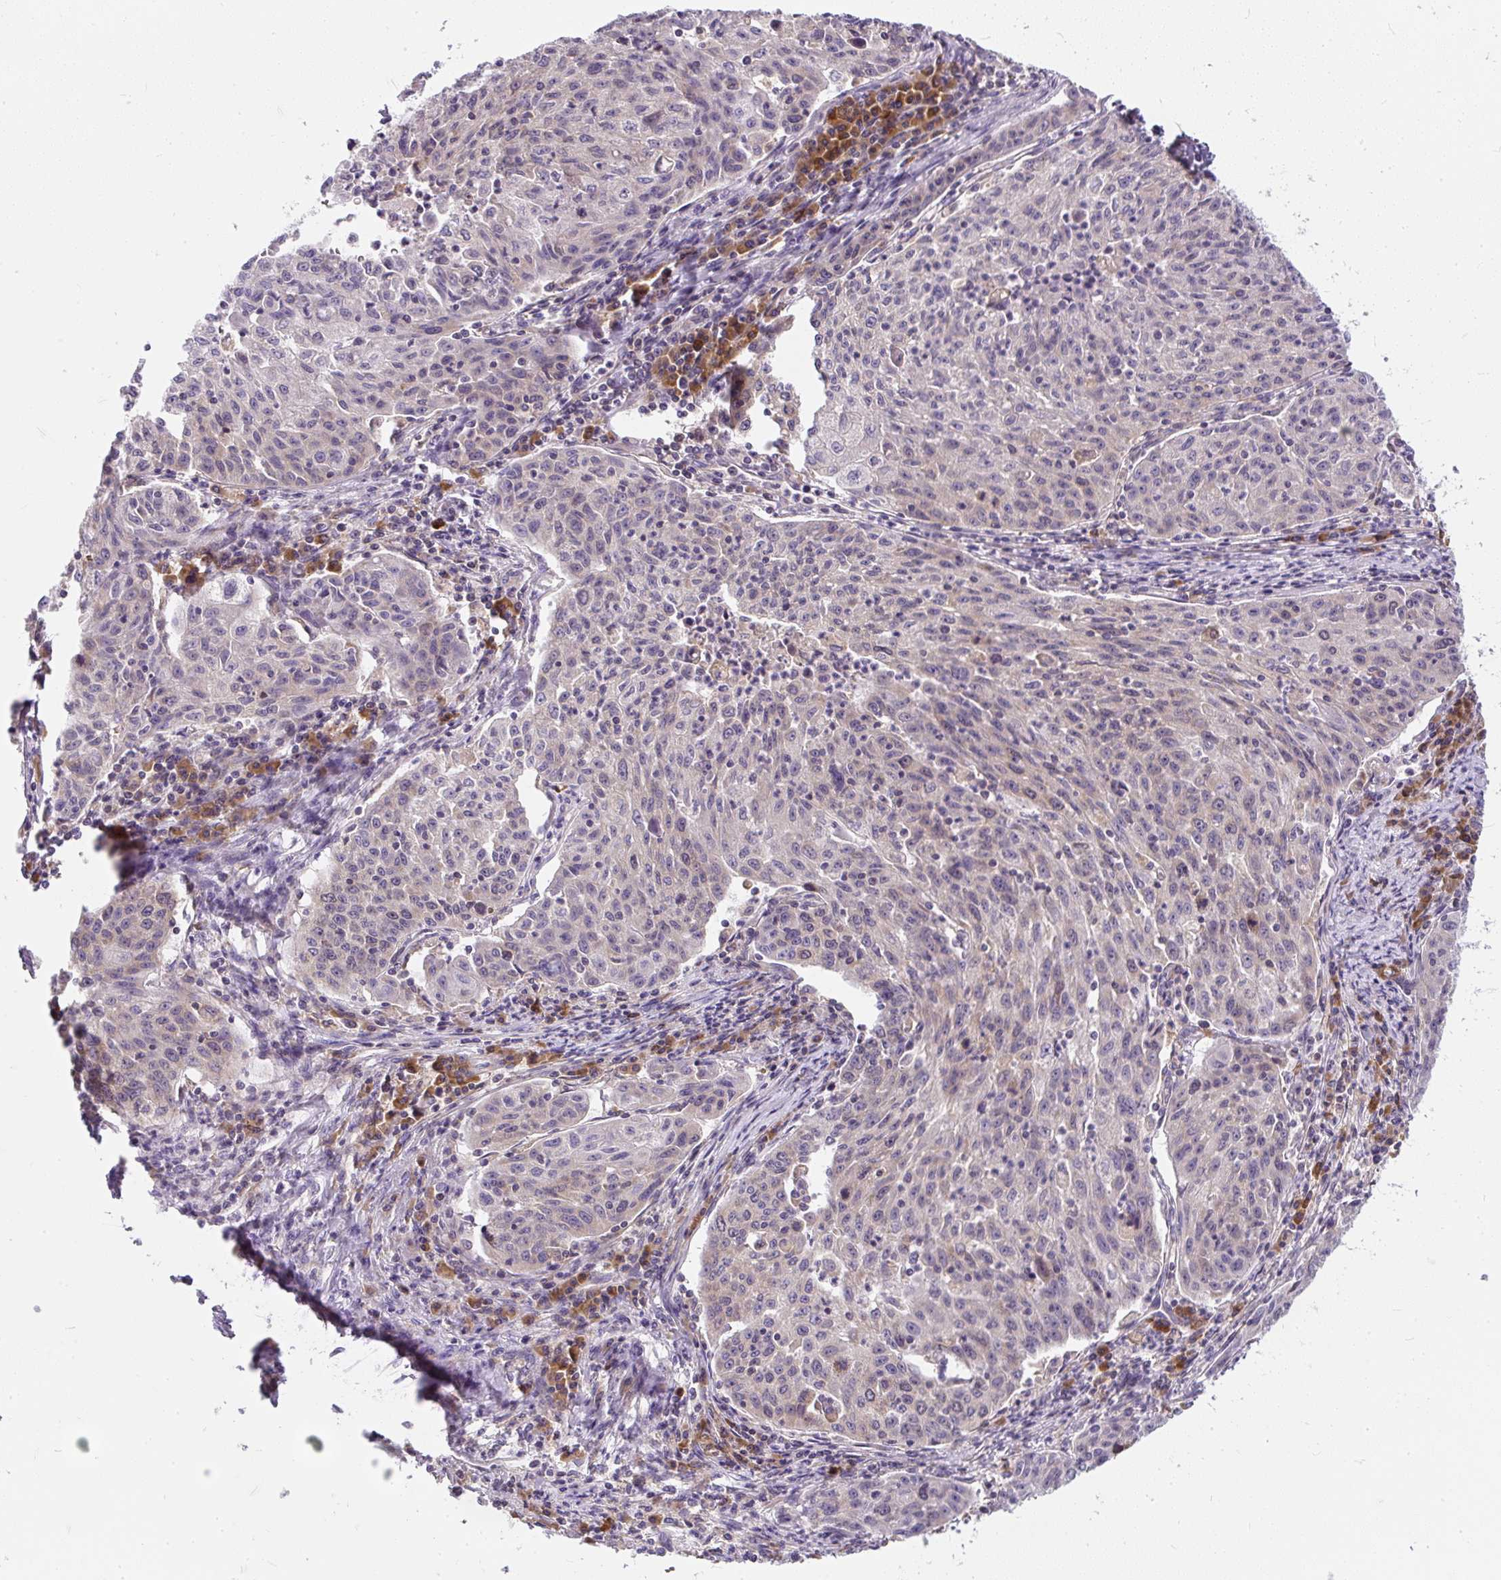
{"staining": {"intensity": "weak", "quantity": "<25%", "location": "cytoplasmic/membranous"}, "tissue": "lung cancer", "cell_type": "Tumor cells", "image_type": "cancer", "snomed": [{"axis": "morphology", "description": "Squamous cell carcinoma, NOS"}, {"axis": "morphology", "description": "Squamous cell carcinoma, metastatic, NOS"}, {"axis": "topography", "description": "Bronchus"}, {"axis": "topography", "description": "Lung"}], "caption": "High magnification brightfield microscopy of lung metastatic squamous cell carcinoma stained with DAB (brown) and counterstained with hematoxylin (blue): tumor cells show no significant staining.", "gene": "CYP20A1", "patient": {"sex": "male", "age": 62}}